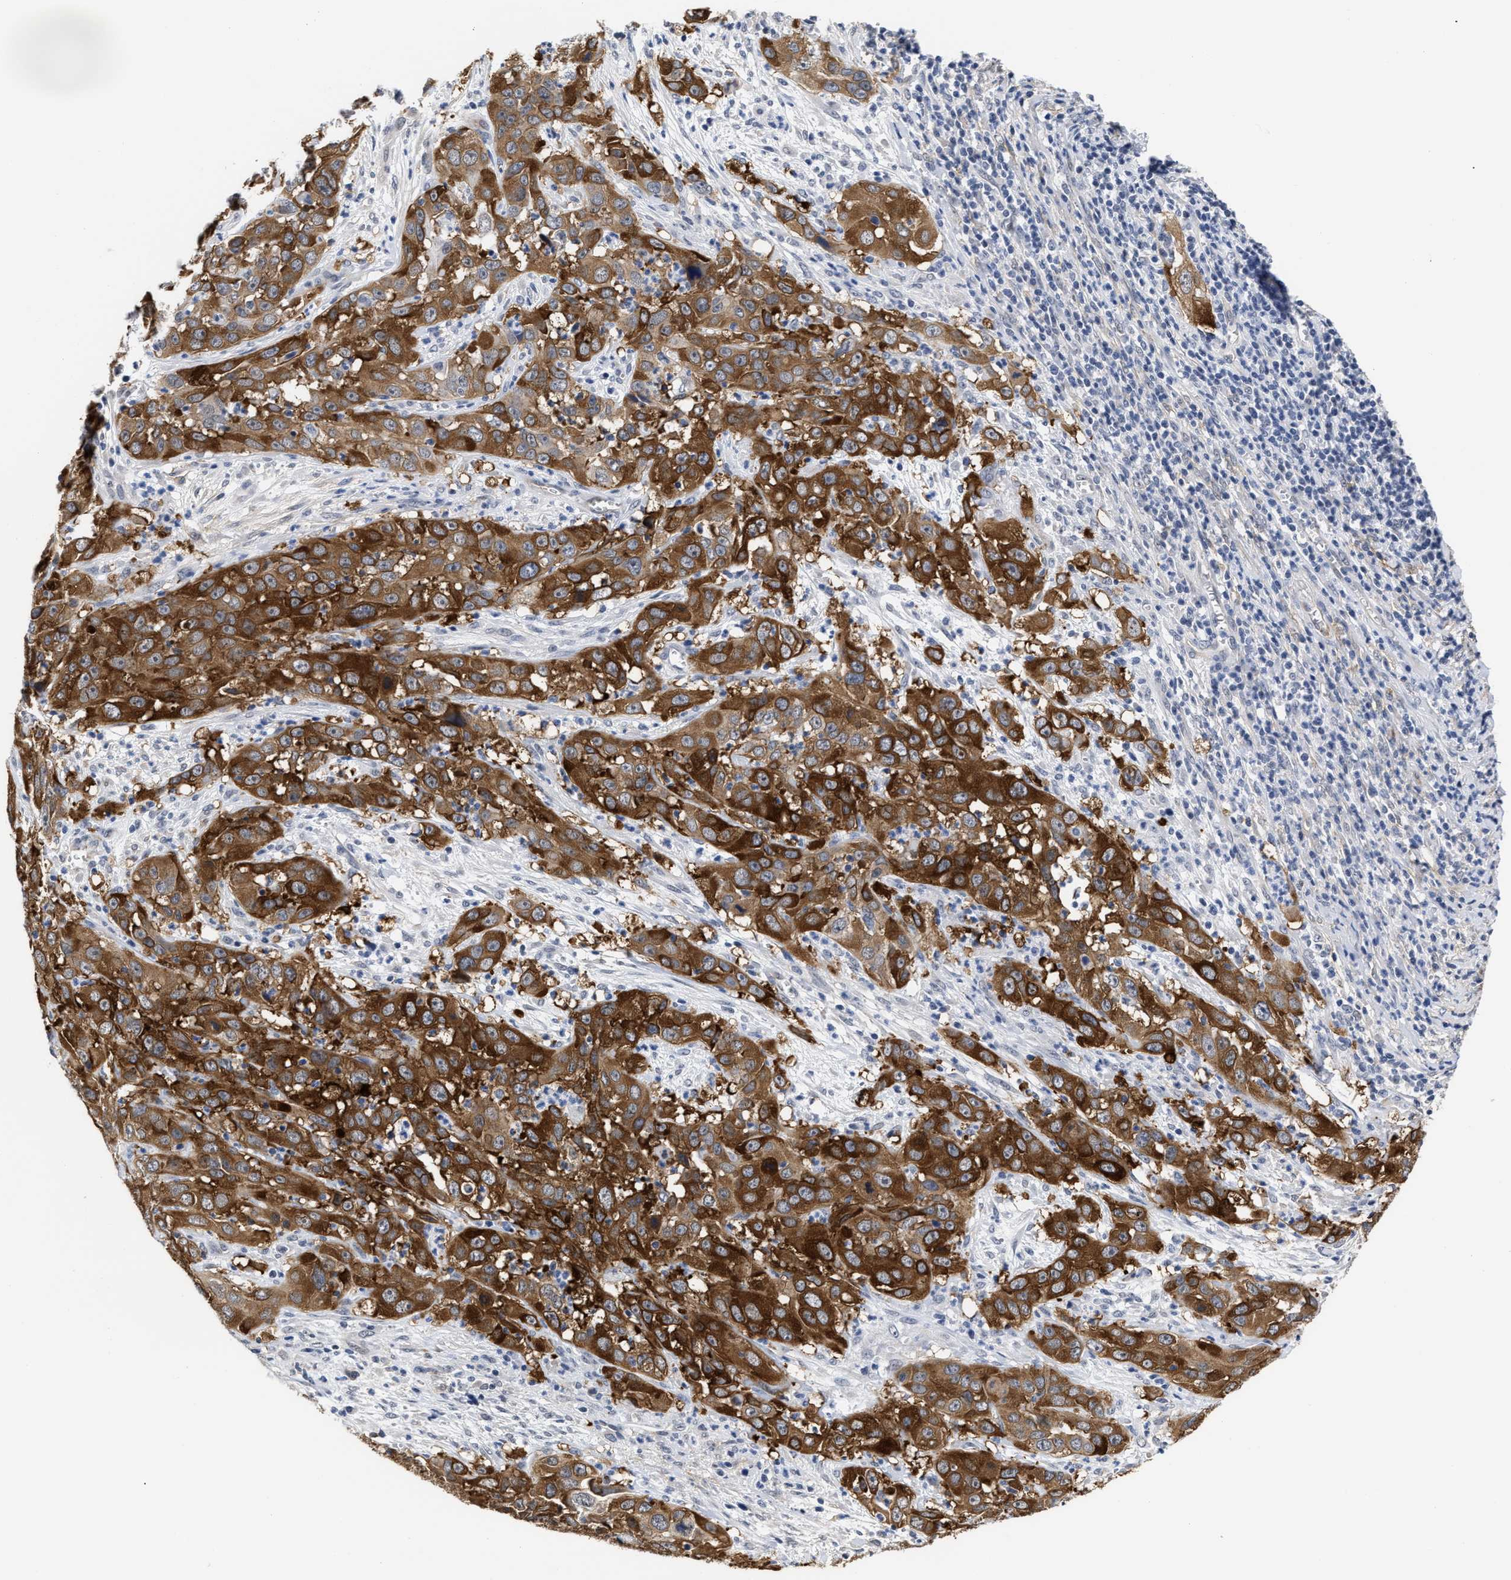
{"staining": {"intensity": "strong", "quantity": ">75%", "location": "cytoplasmic/membranous"}, "tissue": "cervical cancer", "cell_type": "Tumor cells", "image_type": "cancer", "snomed": [{"axis": "morphology", "description": "Squamous cell carcinoma, NOS"}, {"axis": "topography", "description": "Cervix"}], "caption": "Immunohistochemistry (IHC) photomicrograph of neoplastic tissue: cervical squamous cell carcinoma stained using IHC exhibits high levels of strong protein expression localized specifically in the cytoplasmic/membranous of tumor cells, appearing as a cytoplasmic/membranous brown color.", "gene": "AHNAK2", "patient": {"sex": "female", "age": 32}}